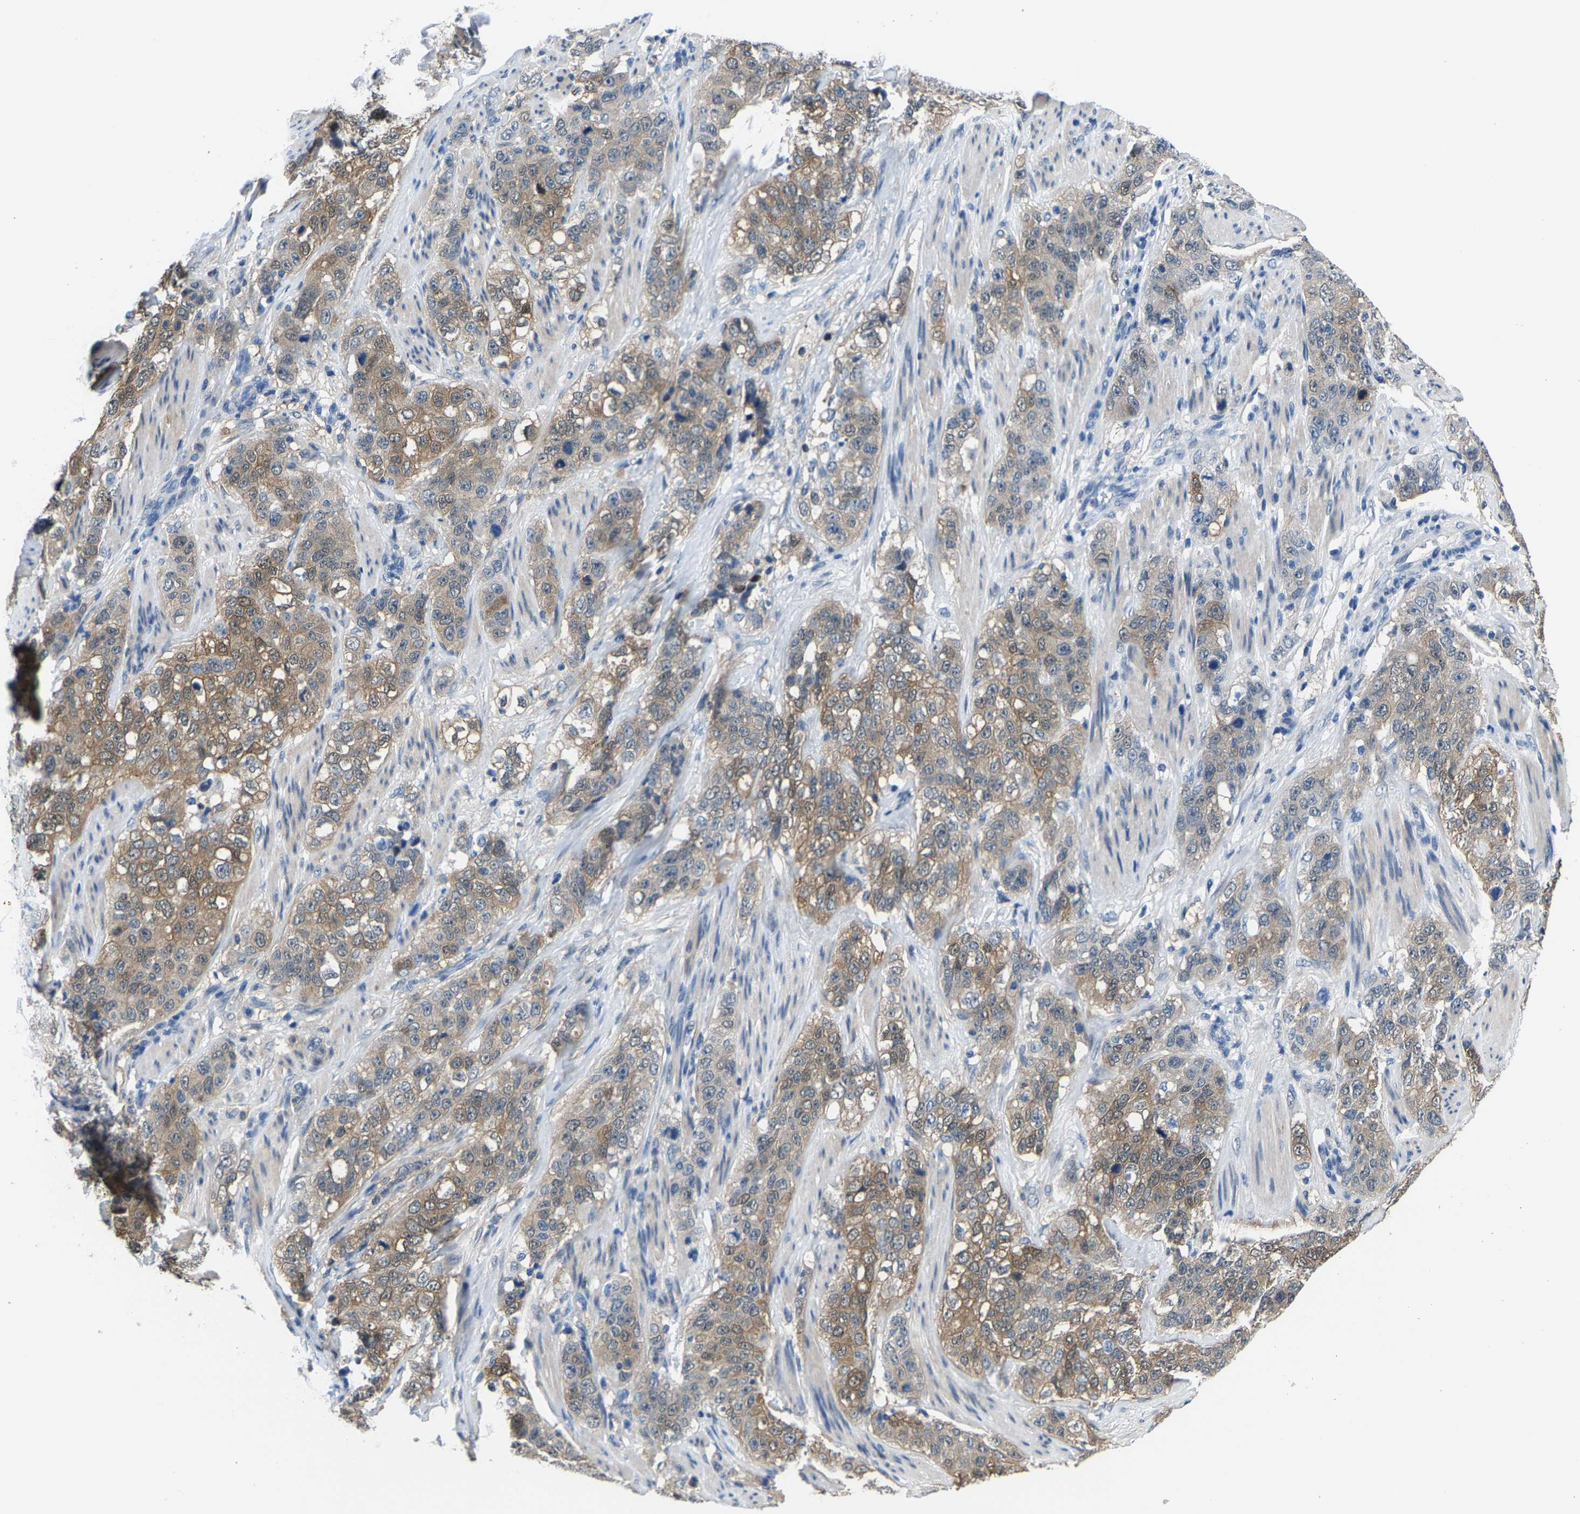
{"staining": {"intensity": "weak", "quantity": ">75%", "location": "cytoplasmic/membranous"}, "tissue": "stomach cancer", "cell_type": "Tumor cells", "image_type": "cancer", "snomed": [{"axis": "morphology", "description": "Adenocarcinoma, NOS"}, {"axis": "topography", "description": "Stomach"}], "caption": "IHC image of human stomach adenocarcinoma stained for a protein (brown), which reveals low levels of weak cytoplasmic/membranous positivity in approximately >75% of tumor cells.", "gene": "SSH3", "patient": {"sex": "male", "age": 48}}